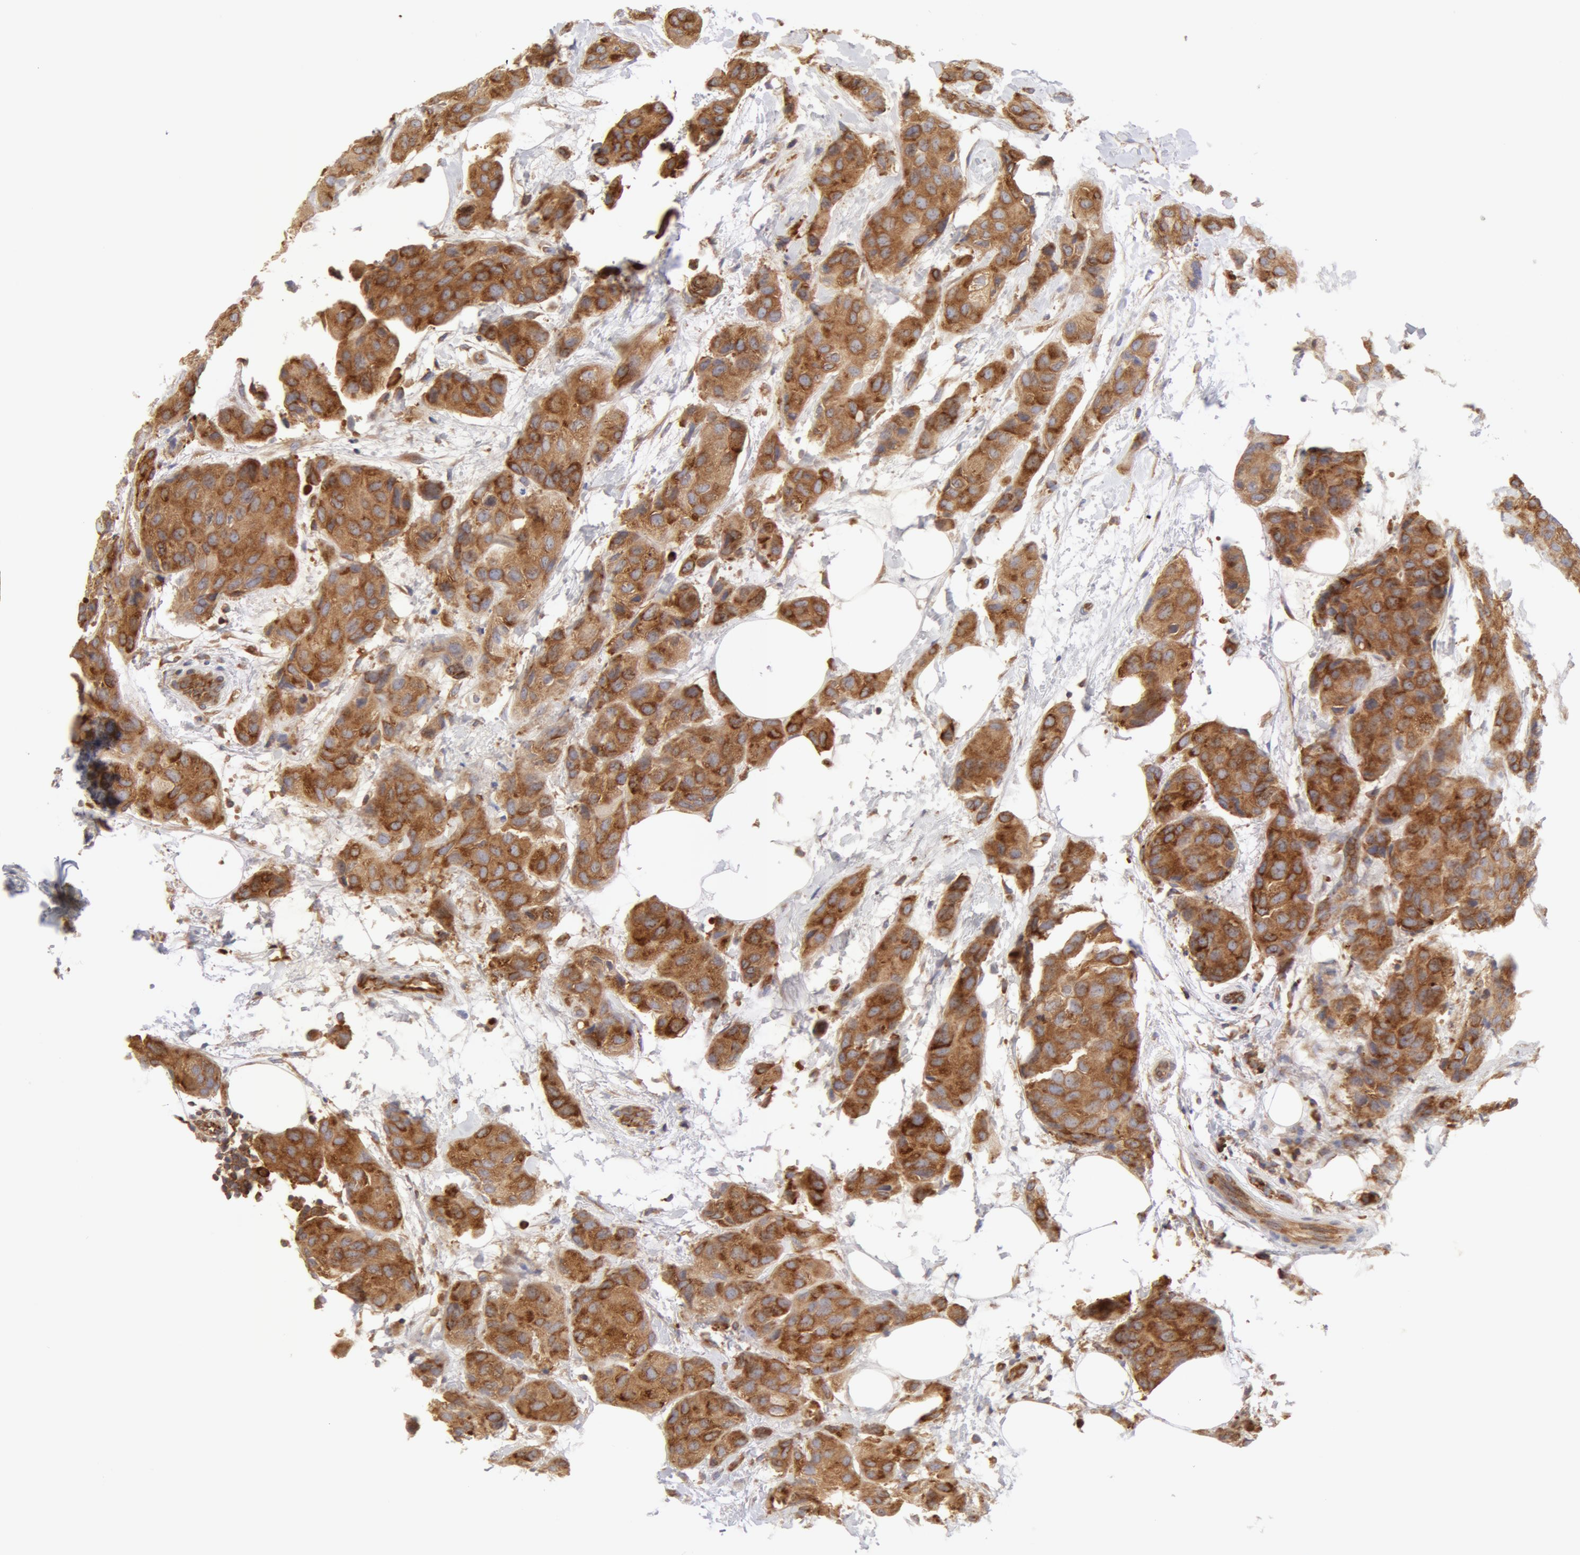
{"staining": {"intensity": "moderate", "quantity": ">75%", "location": "cytoplasmic/membranous"}, "tissue": "breast cancer", "cell_type": "Tumor cells", "image_type": "cancer", "snomed": [{"axis": "morphology", "description": "Duct carcinoma"}, {"axis": "topography", "description": "Breast"}], "caption": "Moderate cytoplasmic/membranous staining for a protein is seen in about >75% of tumor cells of breast cancer (invasive ductal carcinoma) using immunohistochemistry.", "gene": "DDX3Y", "patient": {"sex": "female", "age": 68}}